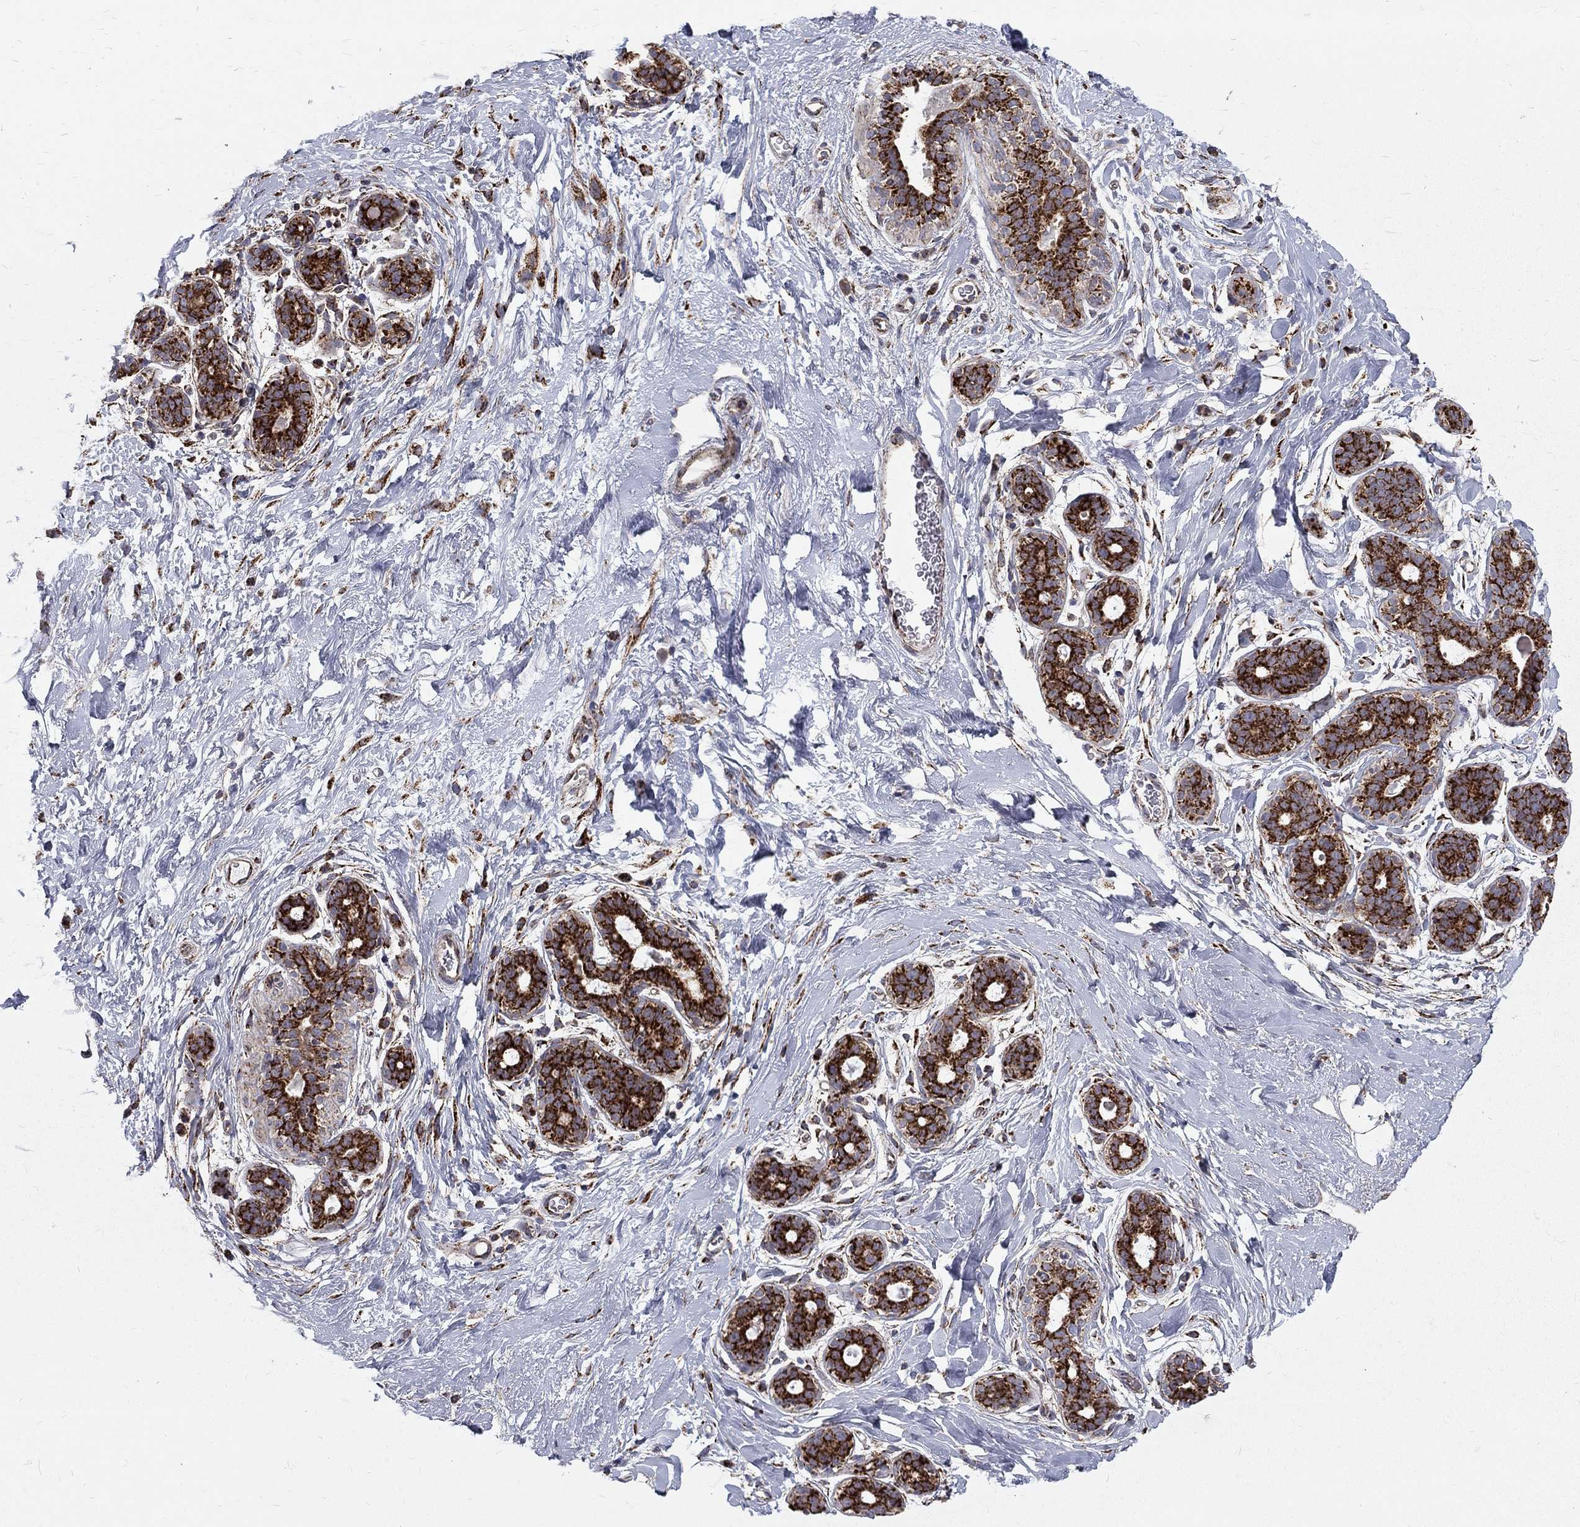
{"staining": {"intensity": "negative", "quantity": "none", "location": "none"}, "tissue": "breast", "cell_type": "Adipocytes", "image_type": "normal", "snomed": [{"axis": "morphology", "description": "Normal tissue, NOS"}, {"axis": "topography", "description": "Breast"}], "caption": "High power microscopy photomicrograph of an immunohistochemistry image of unremarkable breast, revealing no significant positivity in adipocytes. (DAB immunohistochemistry, high magnification).", "gene": "ALDH1B1", "patient": {"sex": "female", "age": 43}}